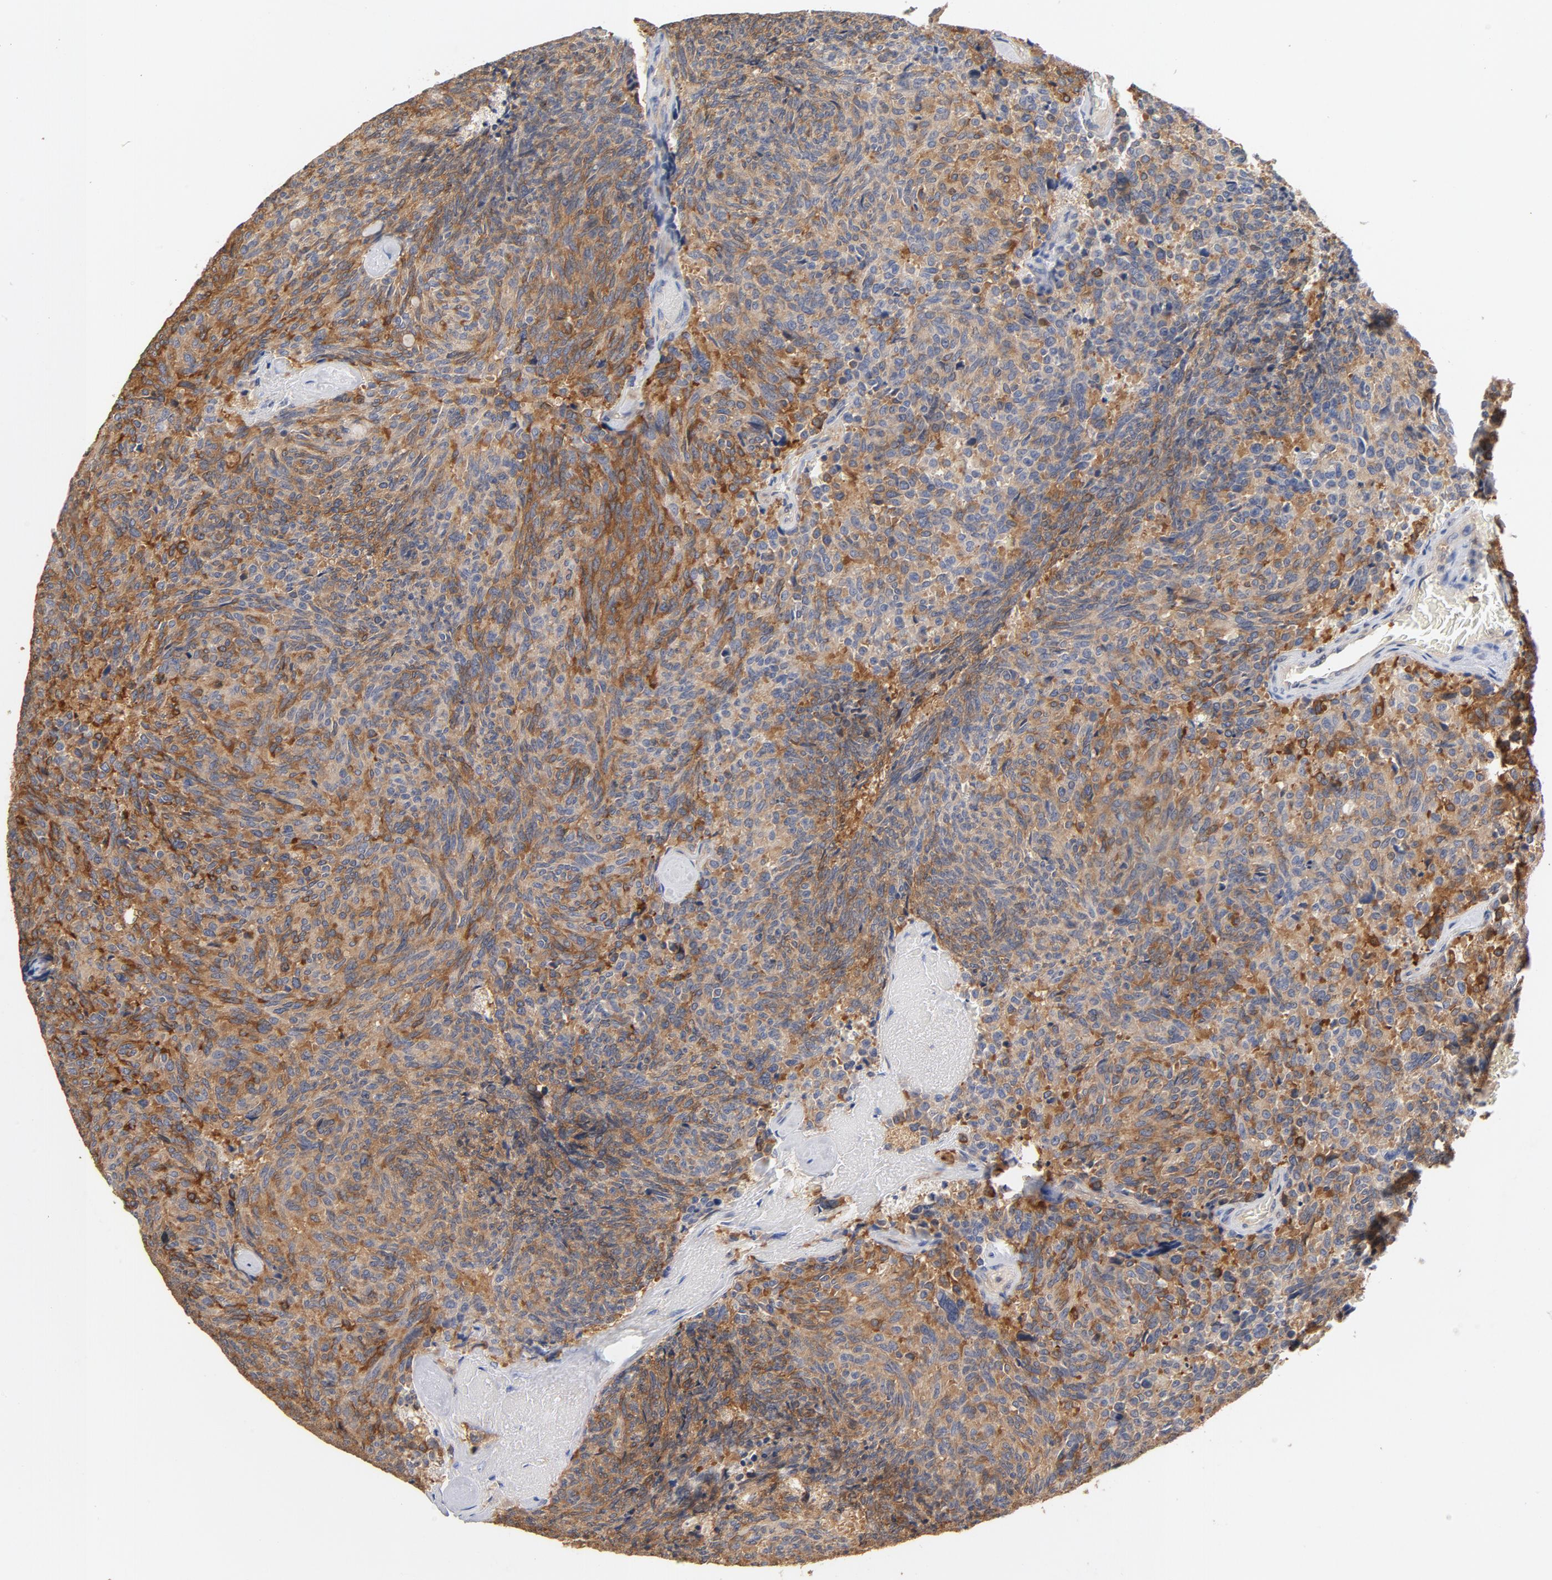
{"staining": {"intensity": "moderate", "quantity": ">75%", "location": "cytoplasmic/membranous"}, "tissue": "carcinoid", "cell_type": "Tumor cells", "image_type": "cancer", "snomed": [{"axis": "morphology", "description": "Carcinoid, malignant, NOS"}, {"axis": "topography", "description": "Pancreas"}], "caption": "Carcinoid was stained to show a protein in brown. There is medium levels of moderate cytoplasmic/membranous positivity in approximately >75% of tumor cells.", "gene": "EZR", "patient": {"sex": "female", "age": 54}}